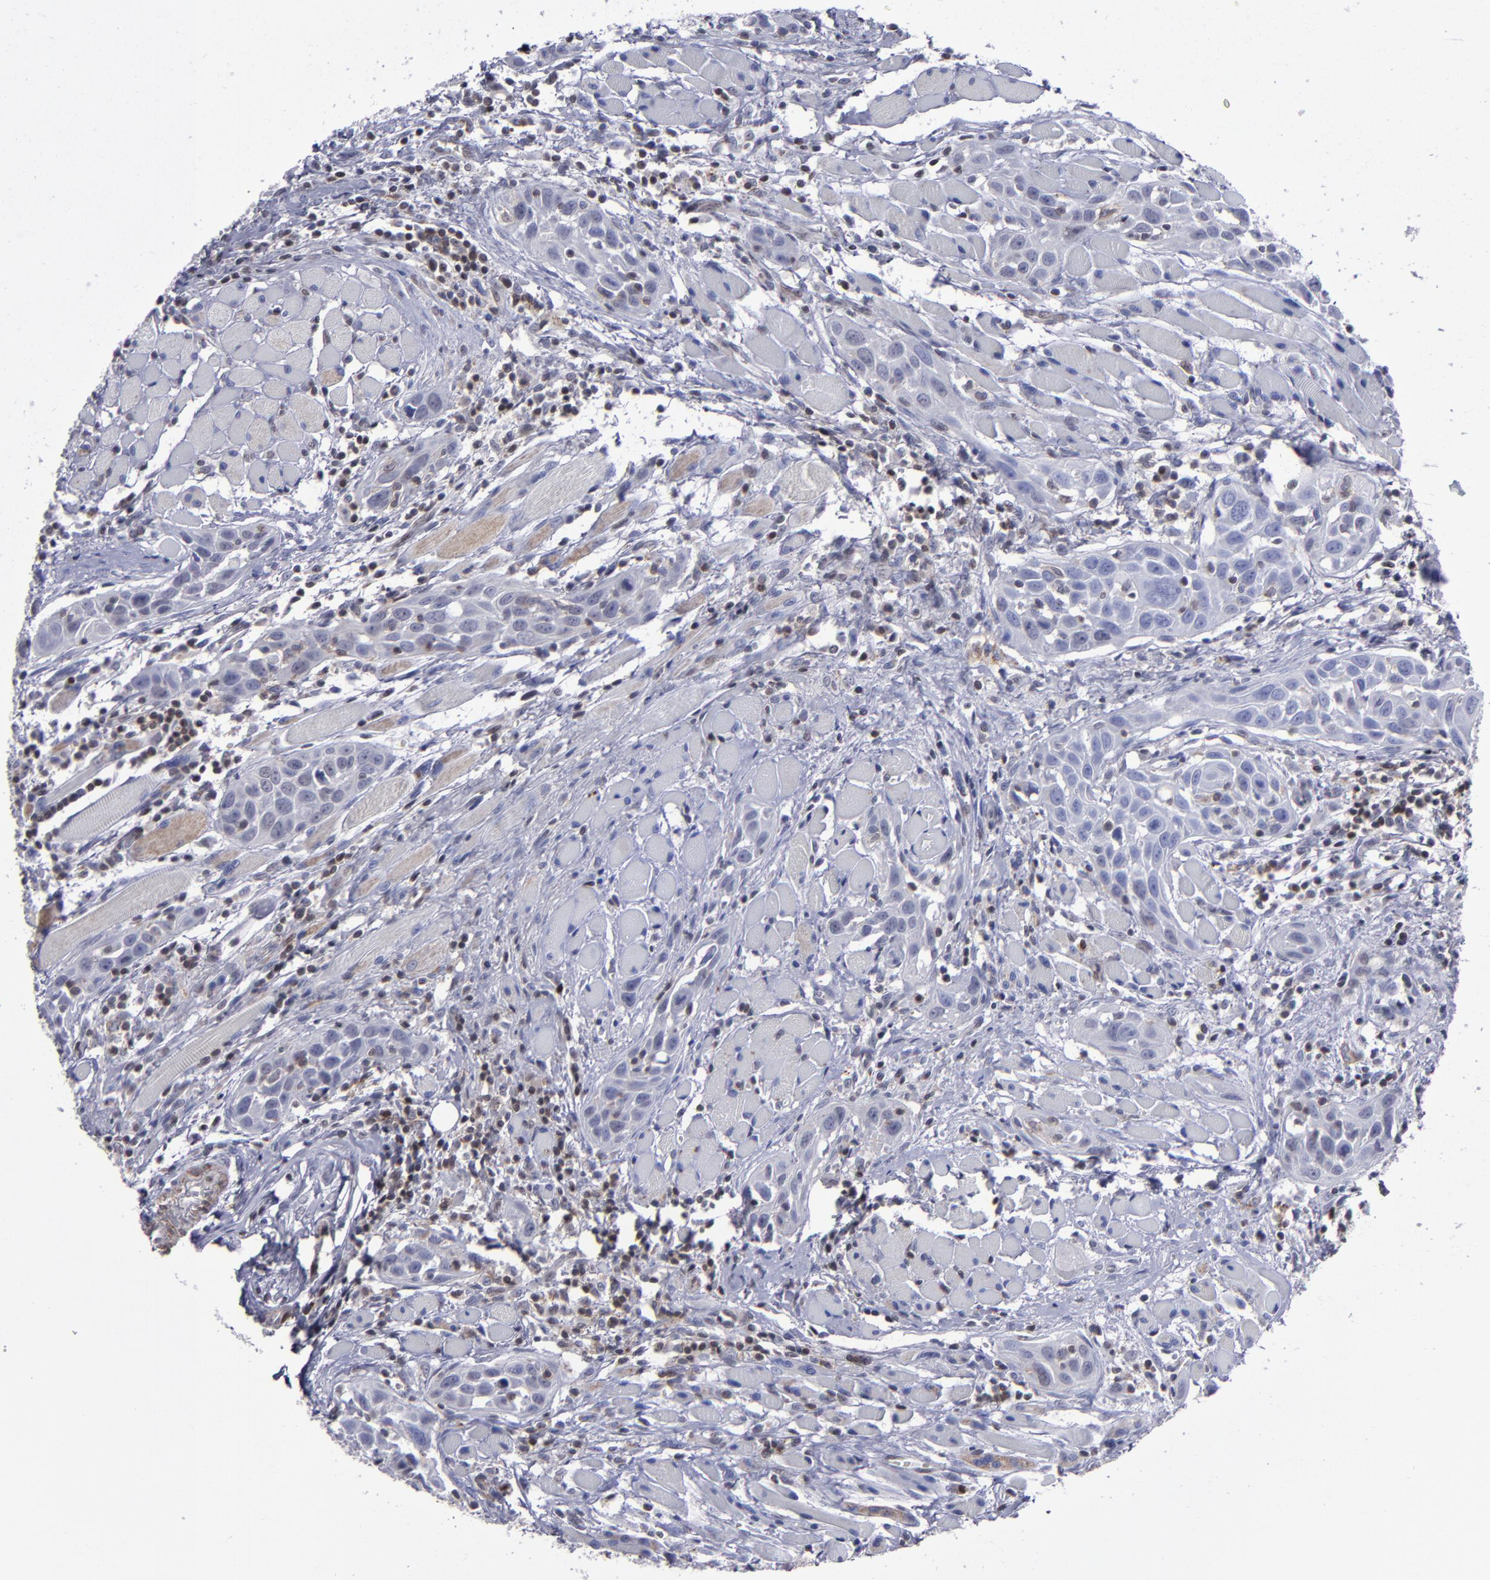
{"staining": {"intensity": "negative", "quantity": "none", "location": "none"}, "tissue": "head and neck cancer", "cell_type": "Tumor cells", "image_type": "cancer", "snomed": [{"axis": "morphology", "description": "Squamous cell carcinoma, NOS"}, {"axis": "topography", "description": "Oral tissue"}, {"axis": "topography", "description": "Head-Neck"}], "caption": "Human squamous cell carcinoma (head and neck) stained for a protein using immunohistochemistry exhibits no positivity in tumor cells.", "gene": "MGMT", "patient": {"sex": "female", "age": 50}}